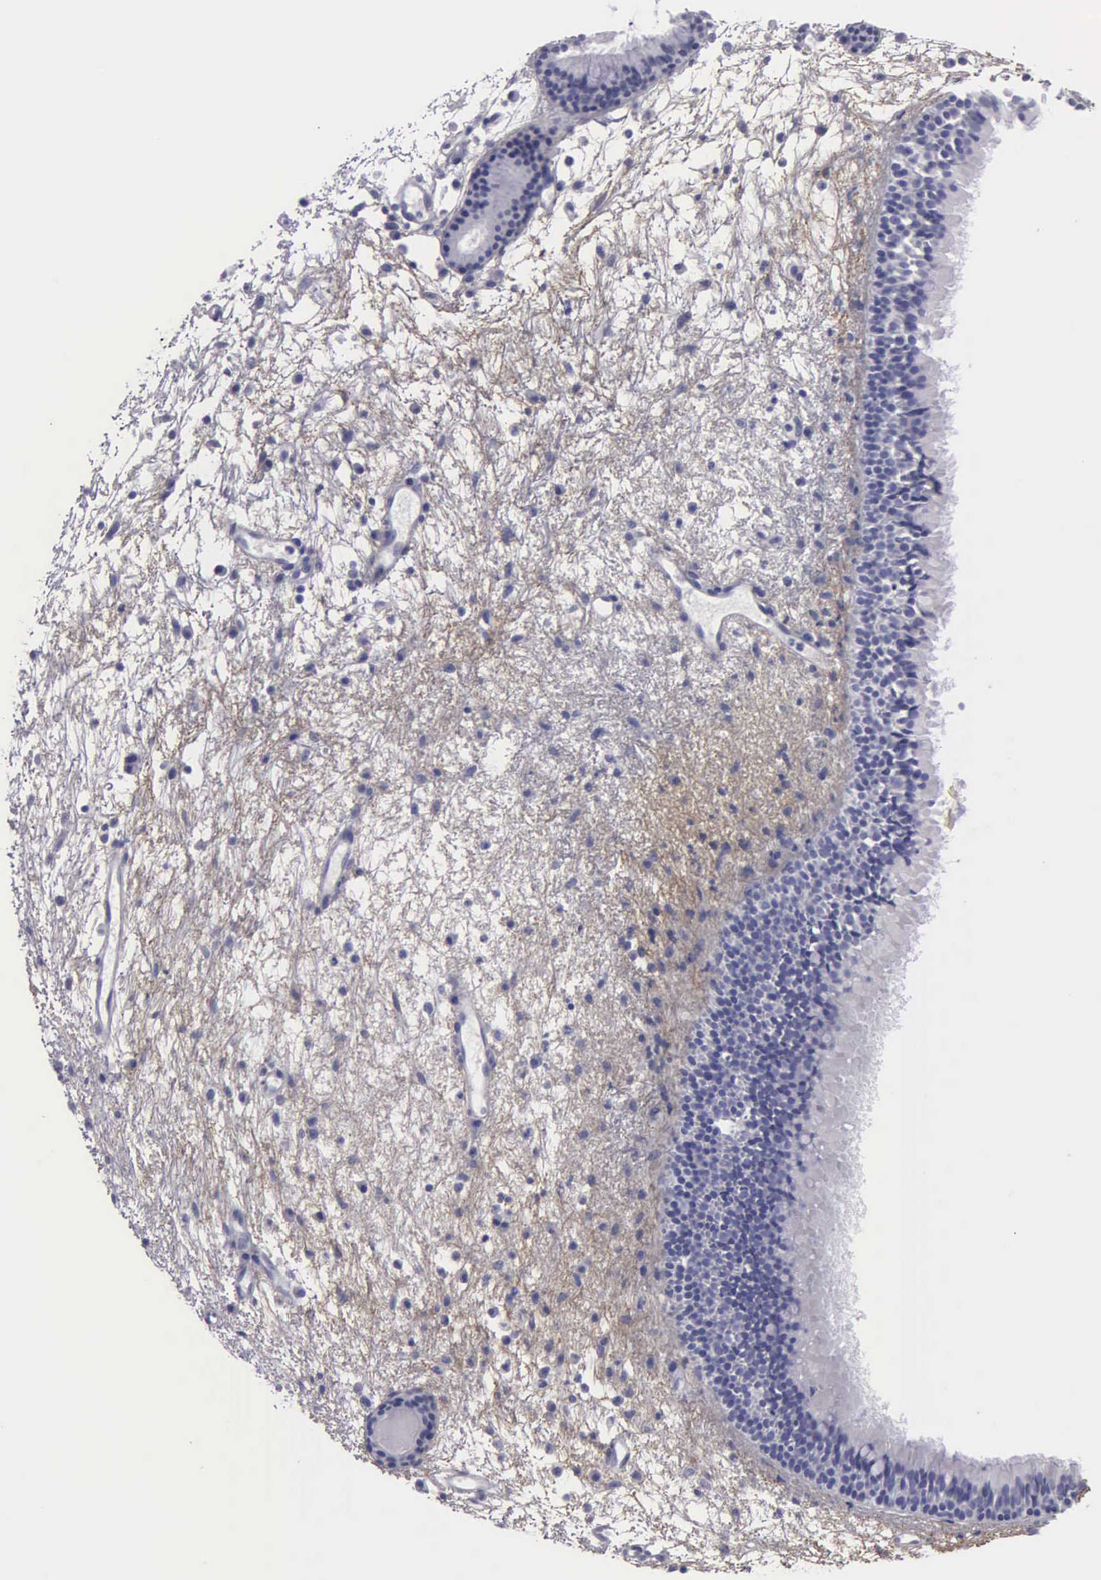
{"staining": {"intensity": "negative", "quantity": "none", "location": "none"}, "tissue": "nasopharynx", "cell_type": "Respiratory epithelial cells", "image_type": "normal", "snomed": [{"axis": "morphology", "description": "Normal tissue, NOS"}, {"axis": "topography", "description": "Nasopharynx"}], "caption": "Immunohistochemical staining of unremarkable nasopharynx reveals no significant positivity in respiratory epithelial cells. (DAB (3,3'-diaminobenzidine) immunohistochemistry (IHC) visualized using brightfield microscopy, high magnification).", "gene": "FBLN5", "patient": {"sex": "female", "age": 78}}